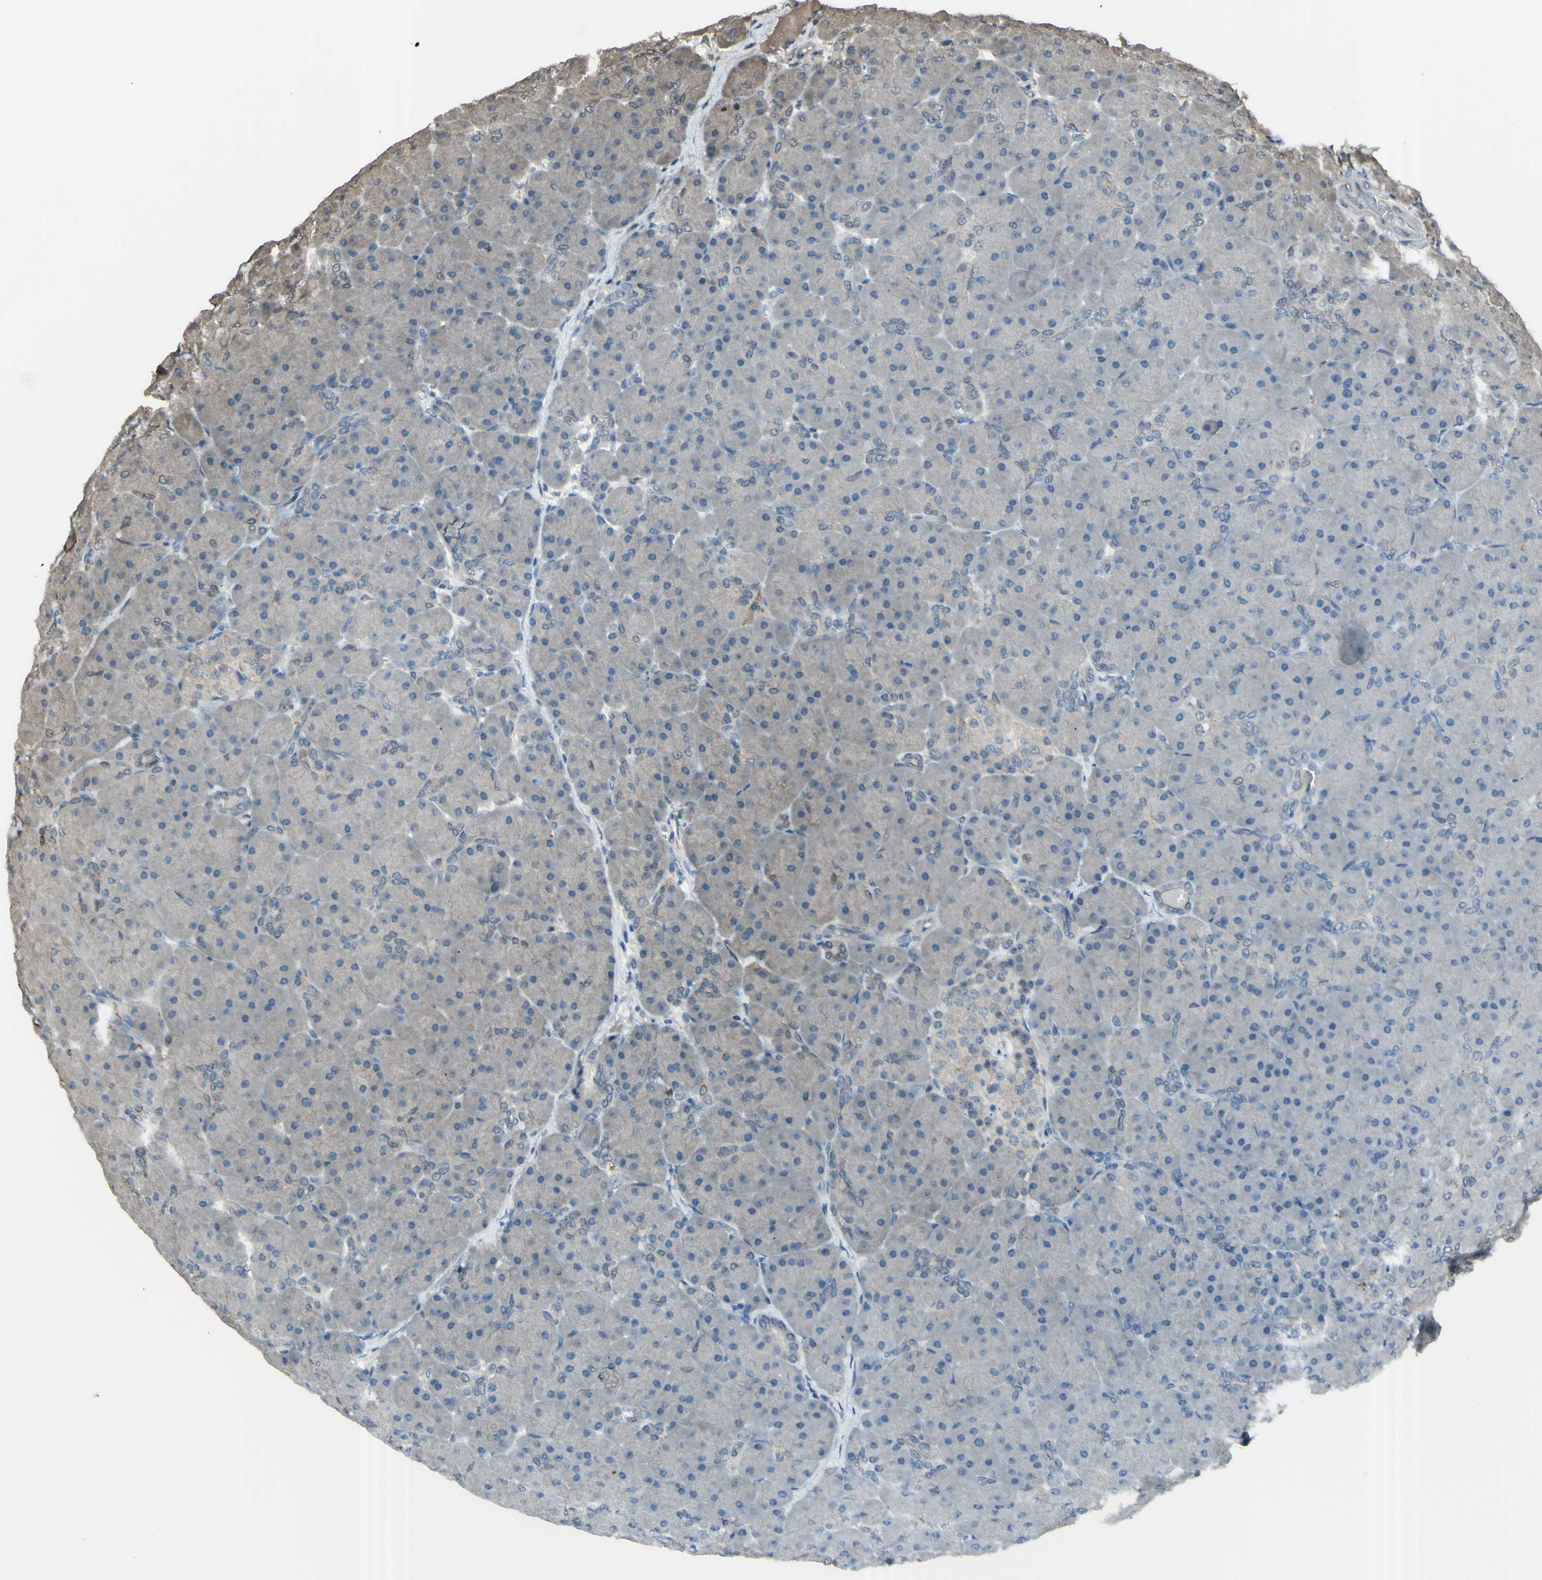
{"staining": {"intensity": "negative", "quantity": "none", "location": "none"}, "tissue": "pancreas", "cell_type": "Exocrine glandular cells", "image_type": "normal", "snomed": [{"axis": "morphology", "description": "Normal tissue, NOS"}, {"axis": "topography", "description": "Pancreas"}], "caption": "IHC of benign pancreas displays no expression in exocrine glandular cells.", "gene": "GNAS", "patient": {"sex": "male", "age": 66}}